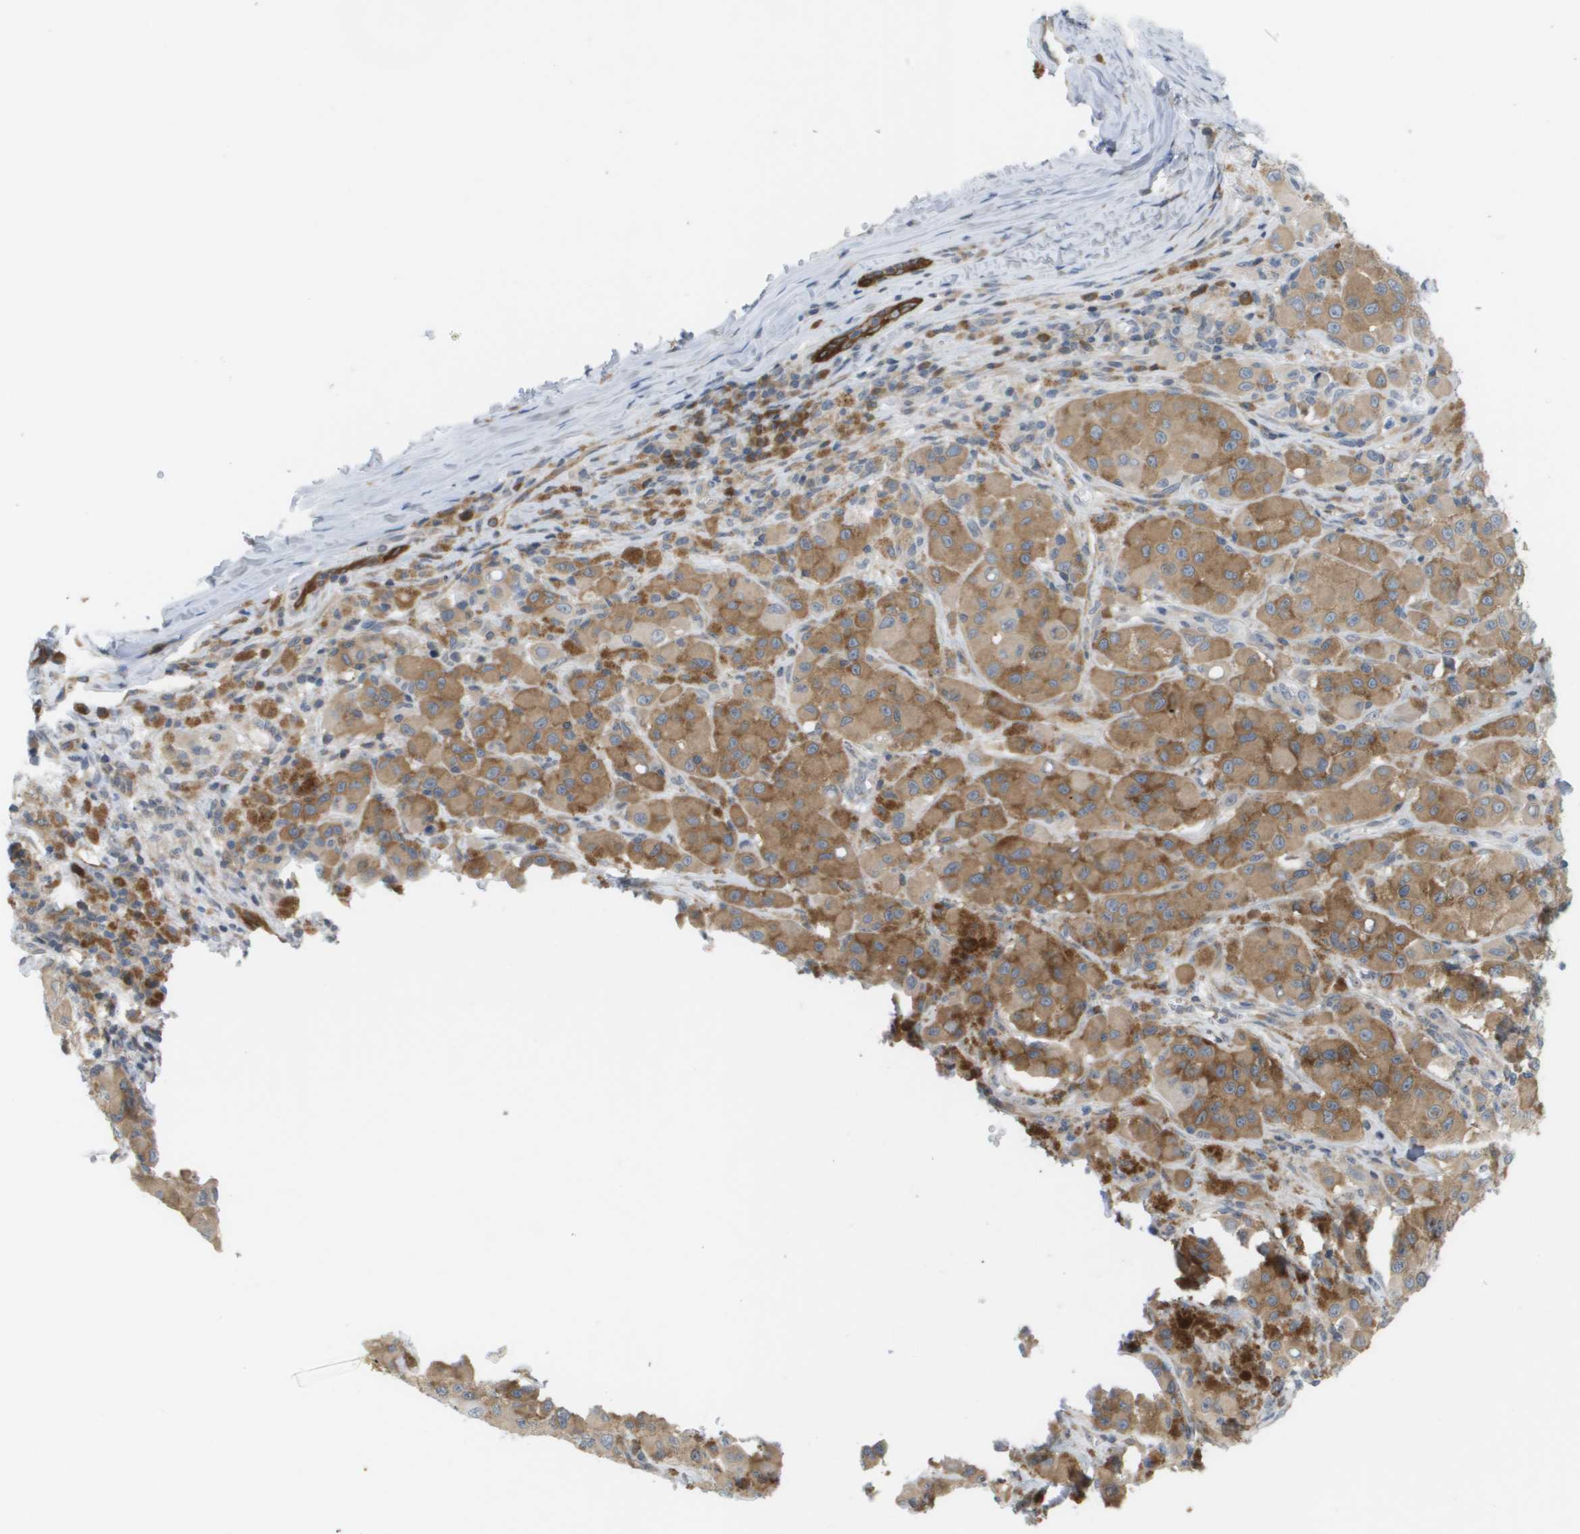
{"staining": {"intensity": "moderate", "quantity": ">75%", "location": "cytoplasmic/membranous"}, "tissue": "melanoma", "cell_type": "Tumor cells", "image_type": "cancer", "snomed": [{"axis": "morphology", "description": "Malignant melanoma, NOS"}, {"axis": "topography", "description": "Skin"}], "caption": "Brown immunohistochemical staining in malignant melanoma displays moderate cytoplasmic/membranous staining in about >75% of tumor cells. Nuclei are stained in blue.", "gene": "MARCHF8", "patient": {"sex": "male", "age": 84}}